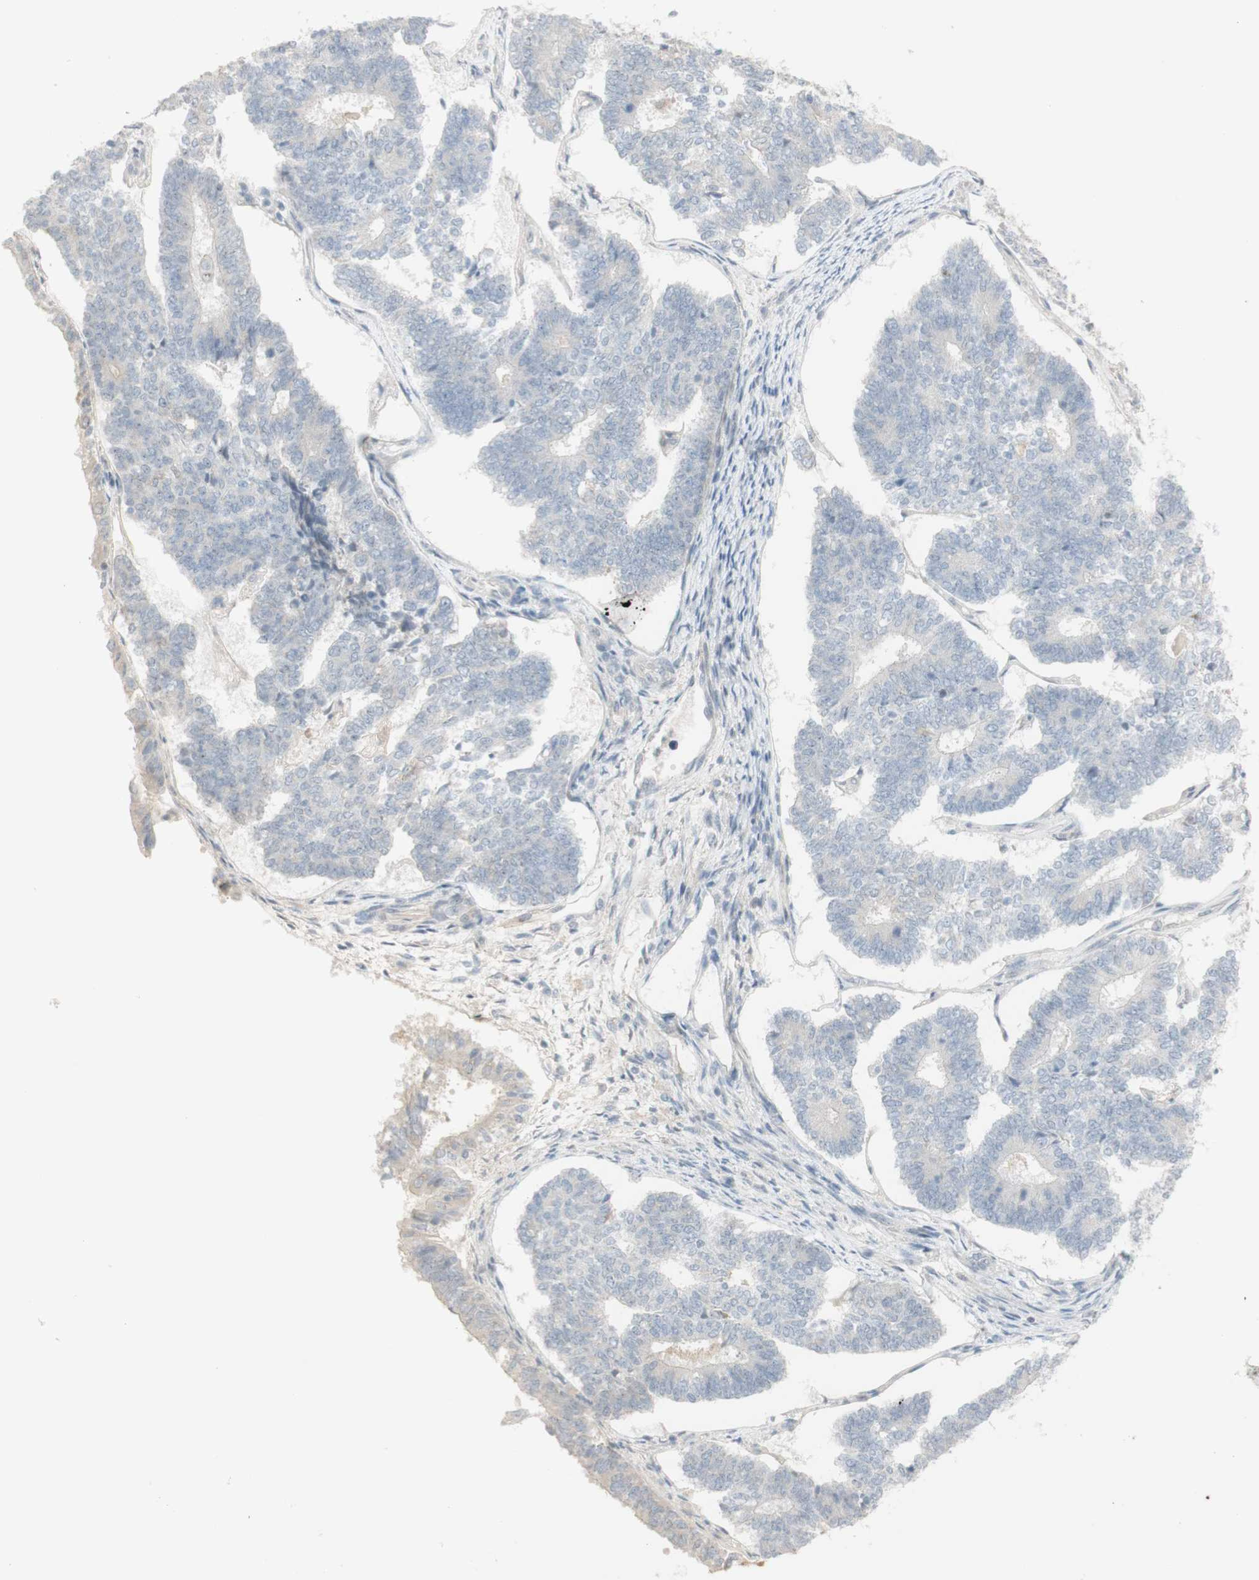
{"staining": {"intensity": "negative", "quantity": "none", "location": "none"}, "tissue": "endometrial cancer", "cell_type": "Tumor cells", "image_type": "cancer", "snomed": [{"axis": "morphology", "description": "Adenocarcinoma, NOS"}, {"axis": "topography", "description": "Endometrium"}], "caption": "Tumor cells are negative for brown protein staining in endometrial adenocarcinoma.", "gene": "PLCD4", "patient": {"sex": "female", "age": 70}}